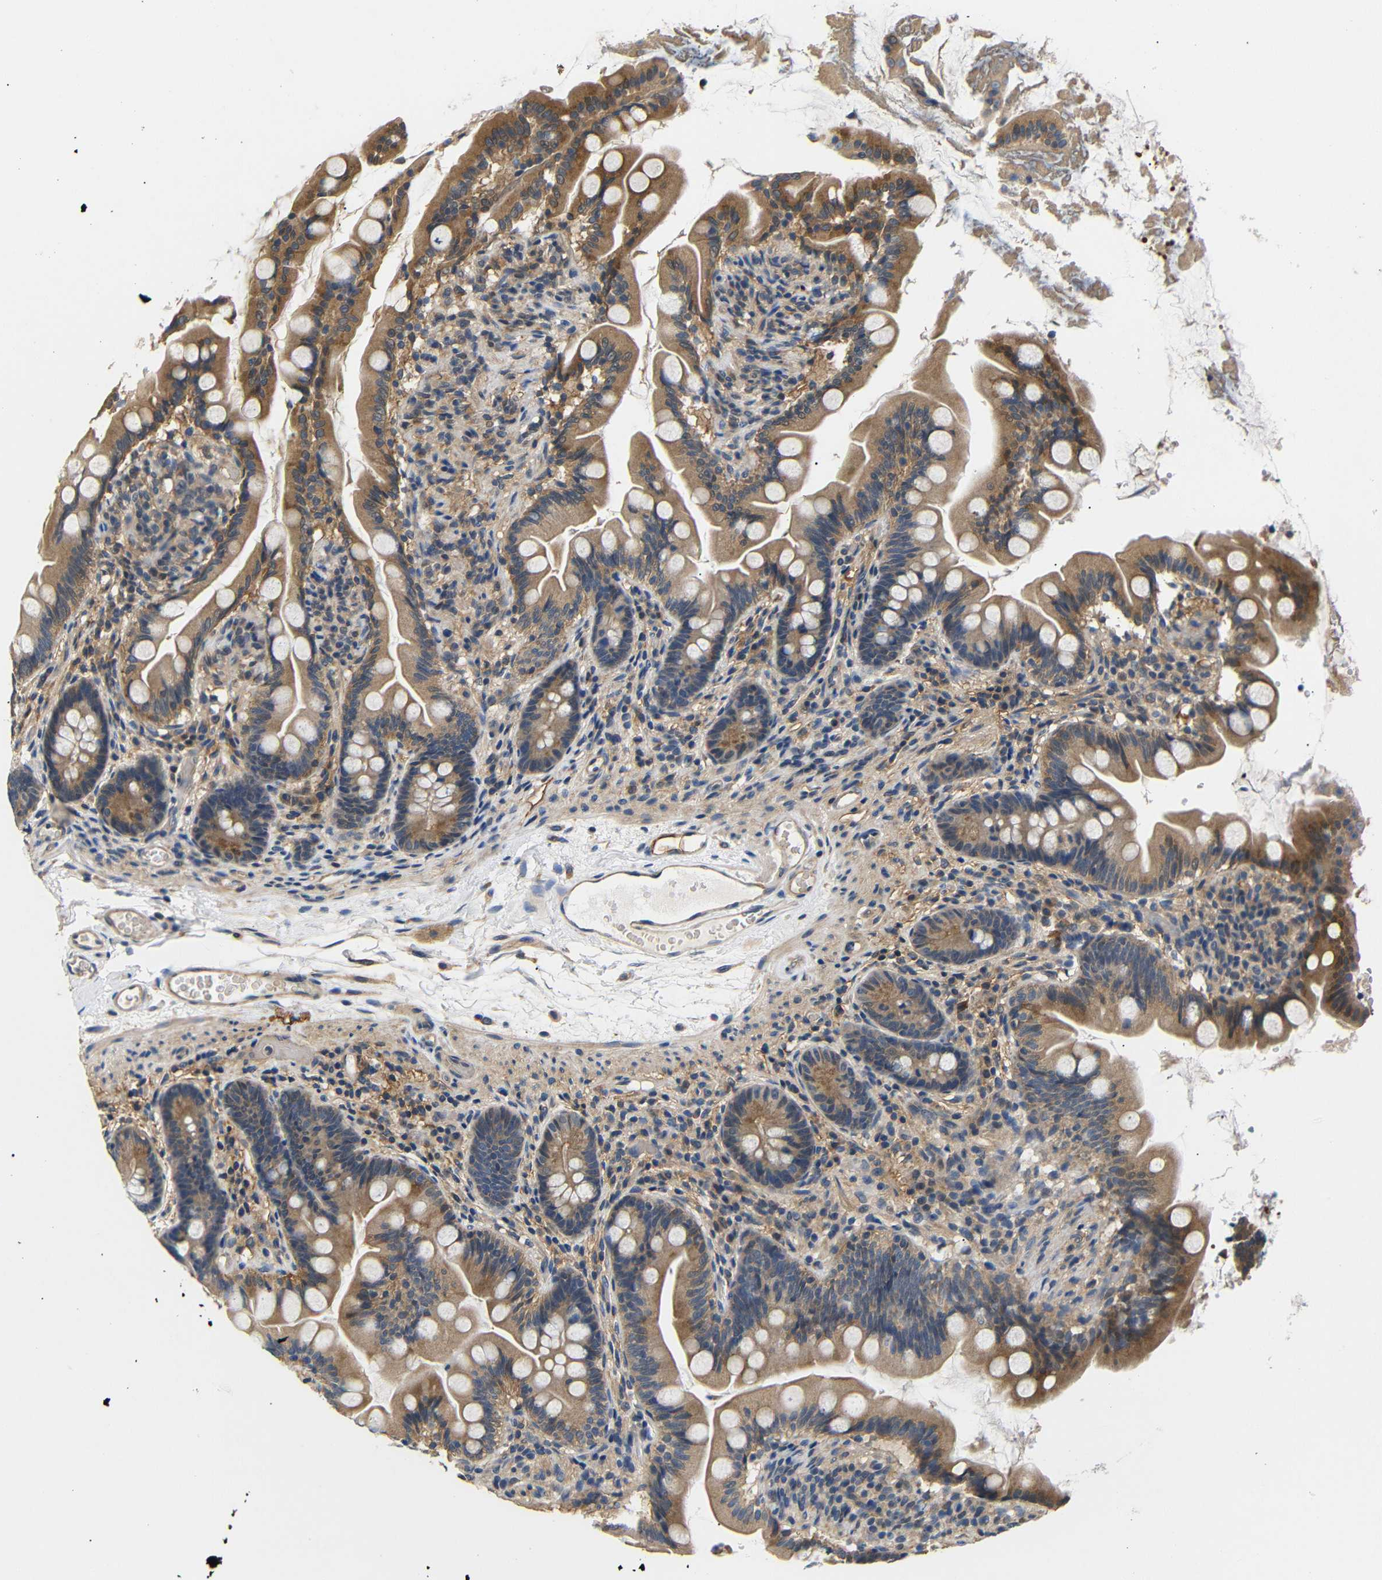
{"staining": {"intensity": "moderate", "quantity": ">75%", "location": "cytoplasmic/membranous"}, "tissue": "small intestine", "cell_type": "Glandular cells", "image_type": "normal", "snomed": [{"axis": "morphology", "description": "Normal tissue, NOS"}, {"axis": "topography", "description": "Small intestine"}], "caption": "Small intestine was stained to show a protein in brown. There is medium levels of moderate cytoplasmic/membranous expression in approximately >75% of glandular cells. Using DAB (brown) and hematoxylin (blue) stains, captured at high magnification using brightfield microscopy.", "gene": "DDR1", "patient": {"sex": "female", "age": 56}}